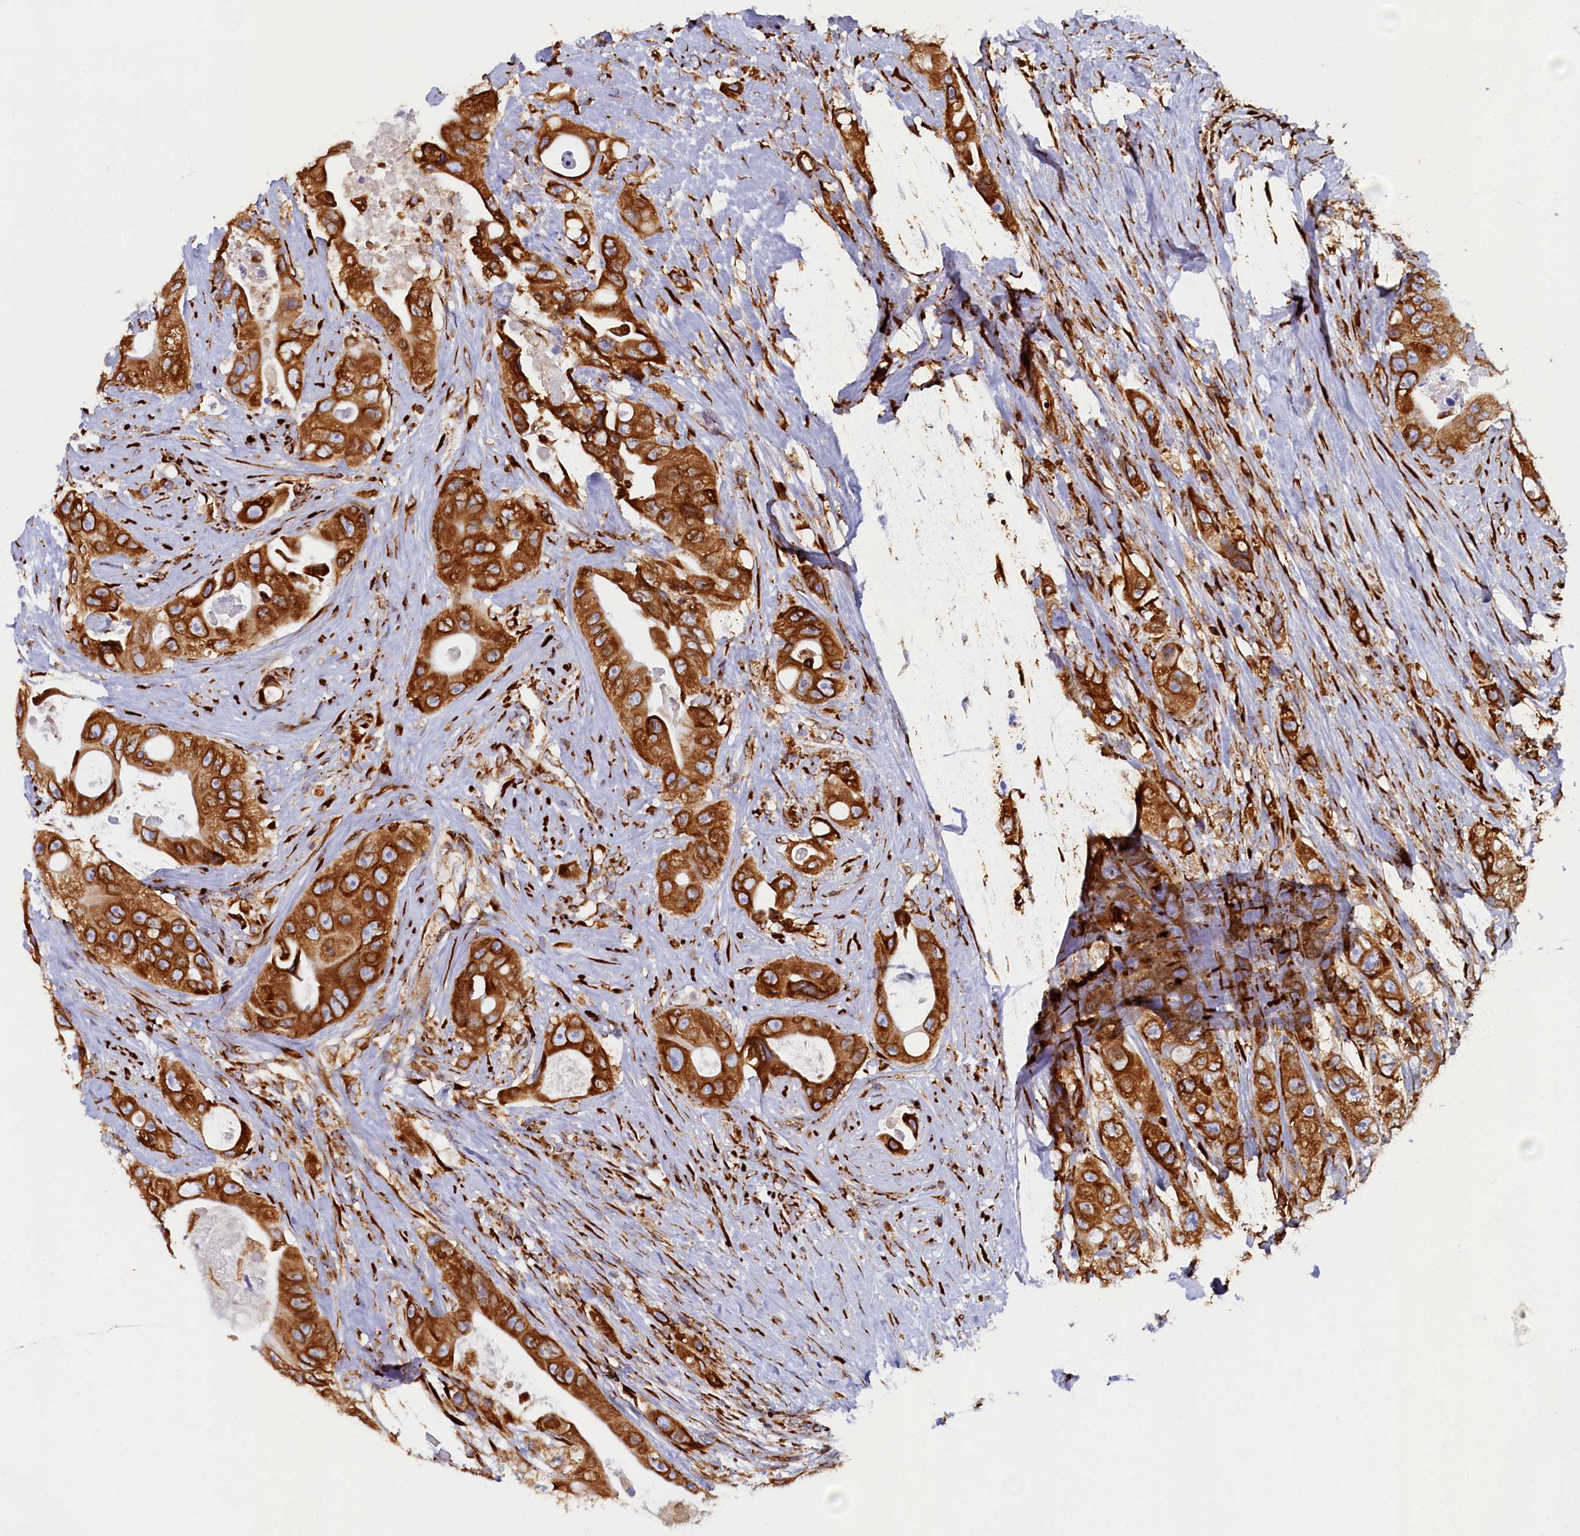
{"staining": {"intensity": "strong", "quantity": ">75%", "location": "cytoplasmic/membranous"}, "tissue": "colorectal cancer", "cell_type": "Tumor cells", "image_type": "cancer", "snomed": [{"axis": "morphology", "description": "Adenocarcinoma, NOS"}, {"axis": "topography", "description": "Colon"}], "caption": "This photomicrograph demonstrates IHC staining of human colorectal cancer, with high strong cytoplasmic/membranous positivity in about >75% of tumor cells.", "gene": "TMEM18", "patient": {"sex": "female", "age": 46}}